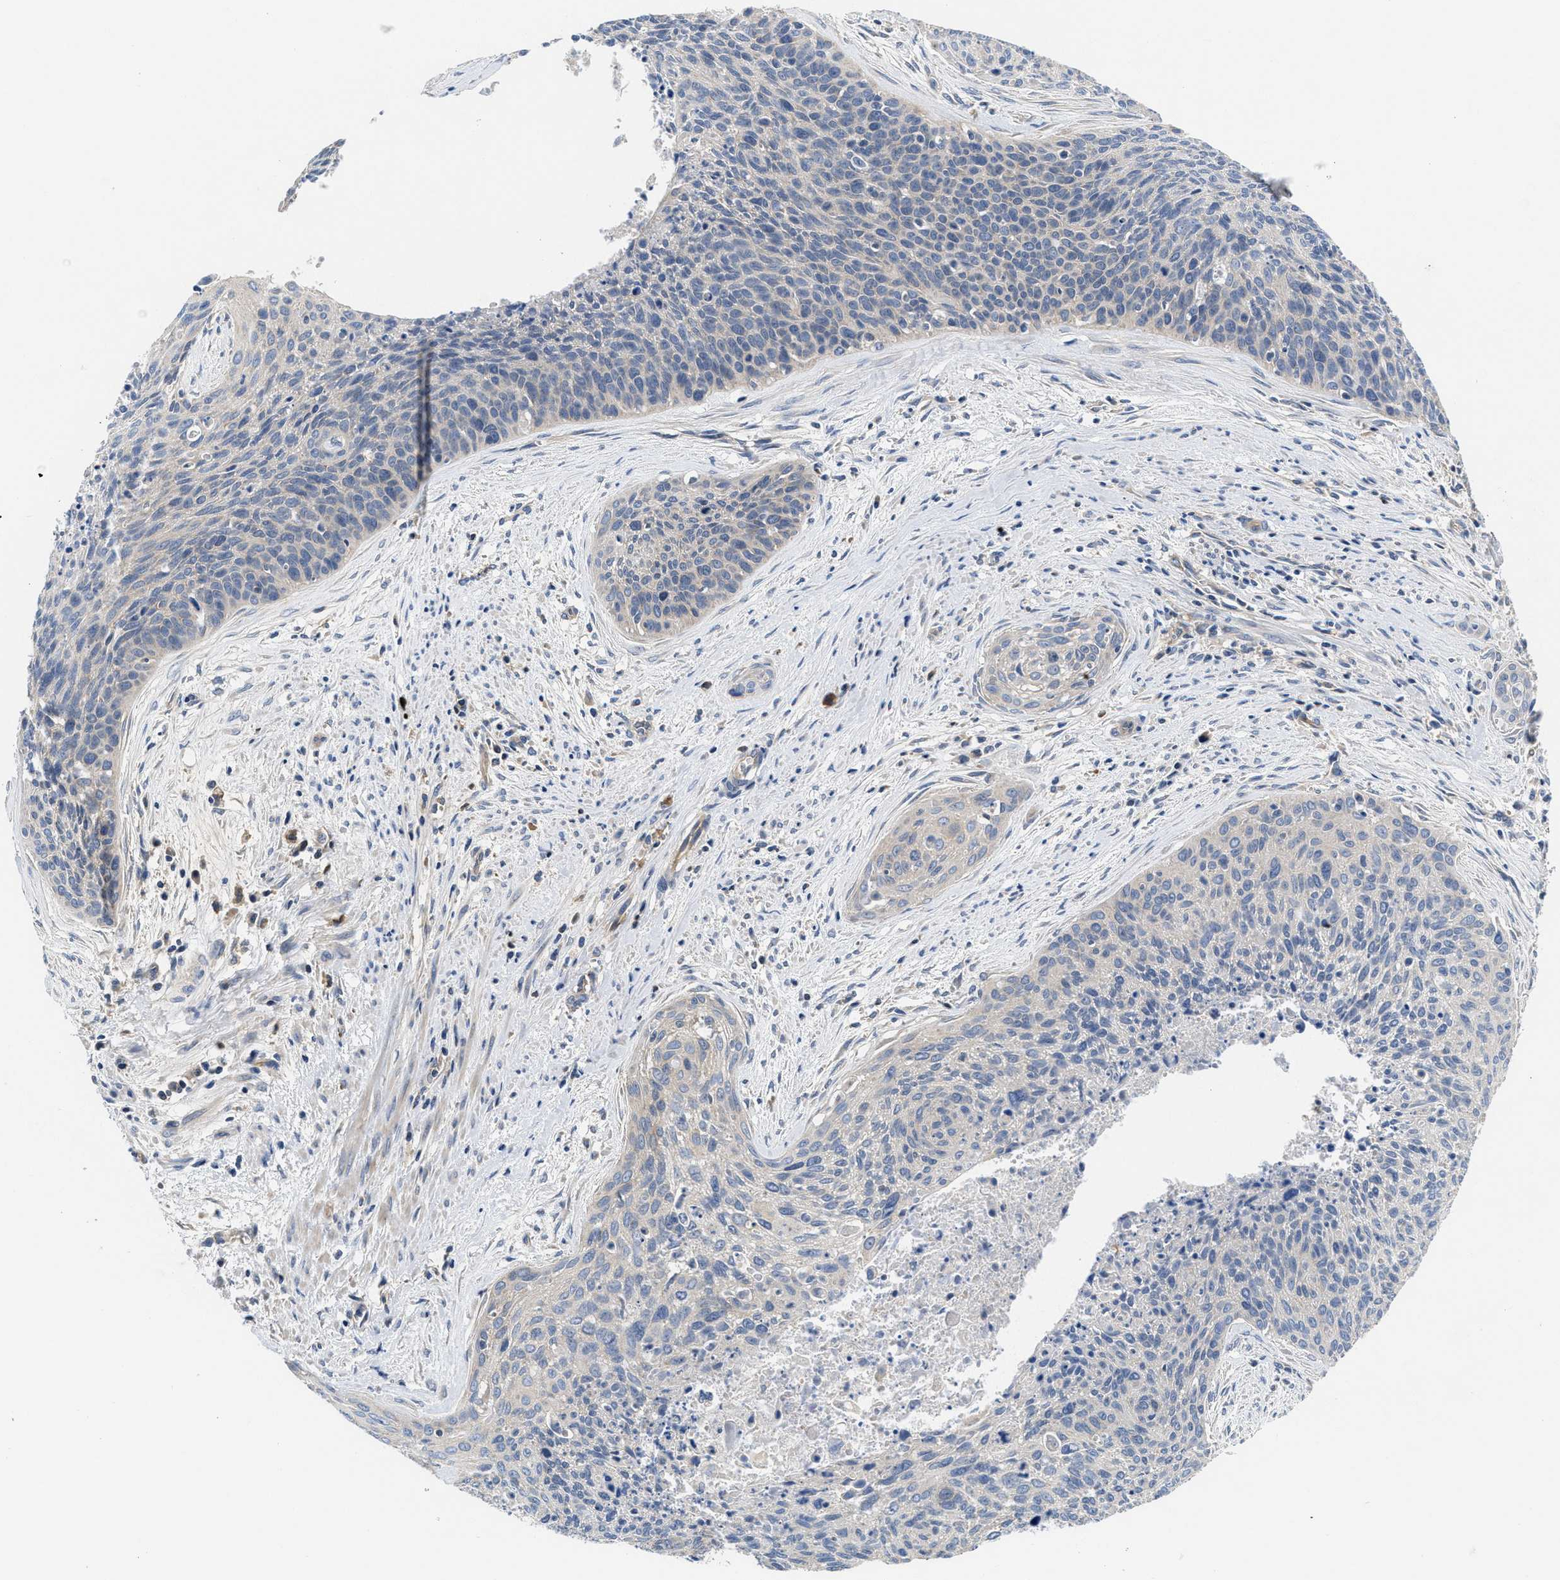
{"staining": {"intensity": "negative", "quantity": "none", "location": "none"}, "tissue": "cervical cancer", "cell_type": "Tumor cells", "image_type": "cancer", "snomed": [{"axis": "morphology", "description": "Squamous cell carcinoma, NOS"}, {"axis": "topography", "description": "Cervix"}], "caption": "Immunohistochemical staining of cervical squamous cell carcinoma shows no significant positivity in tumor cells.", "gene": "GALK1", "patient": {"sex": "female", "age": 55}}